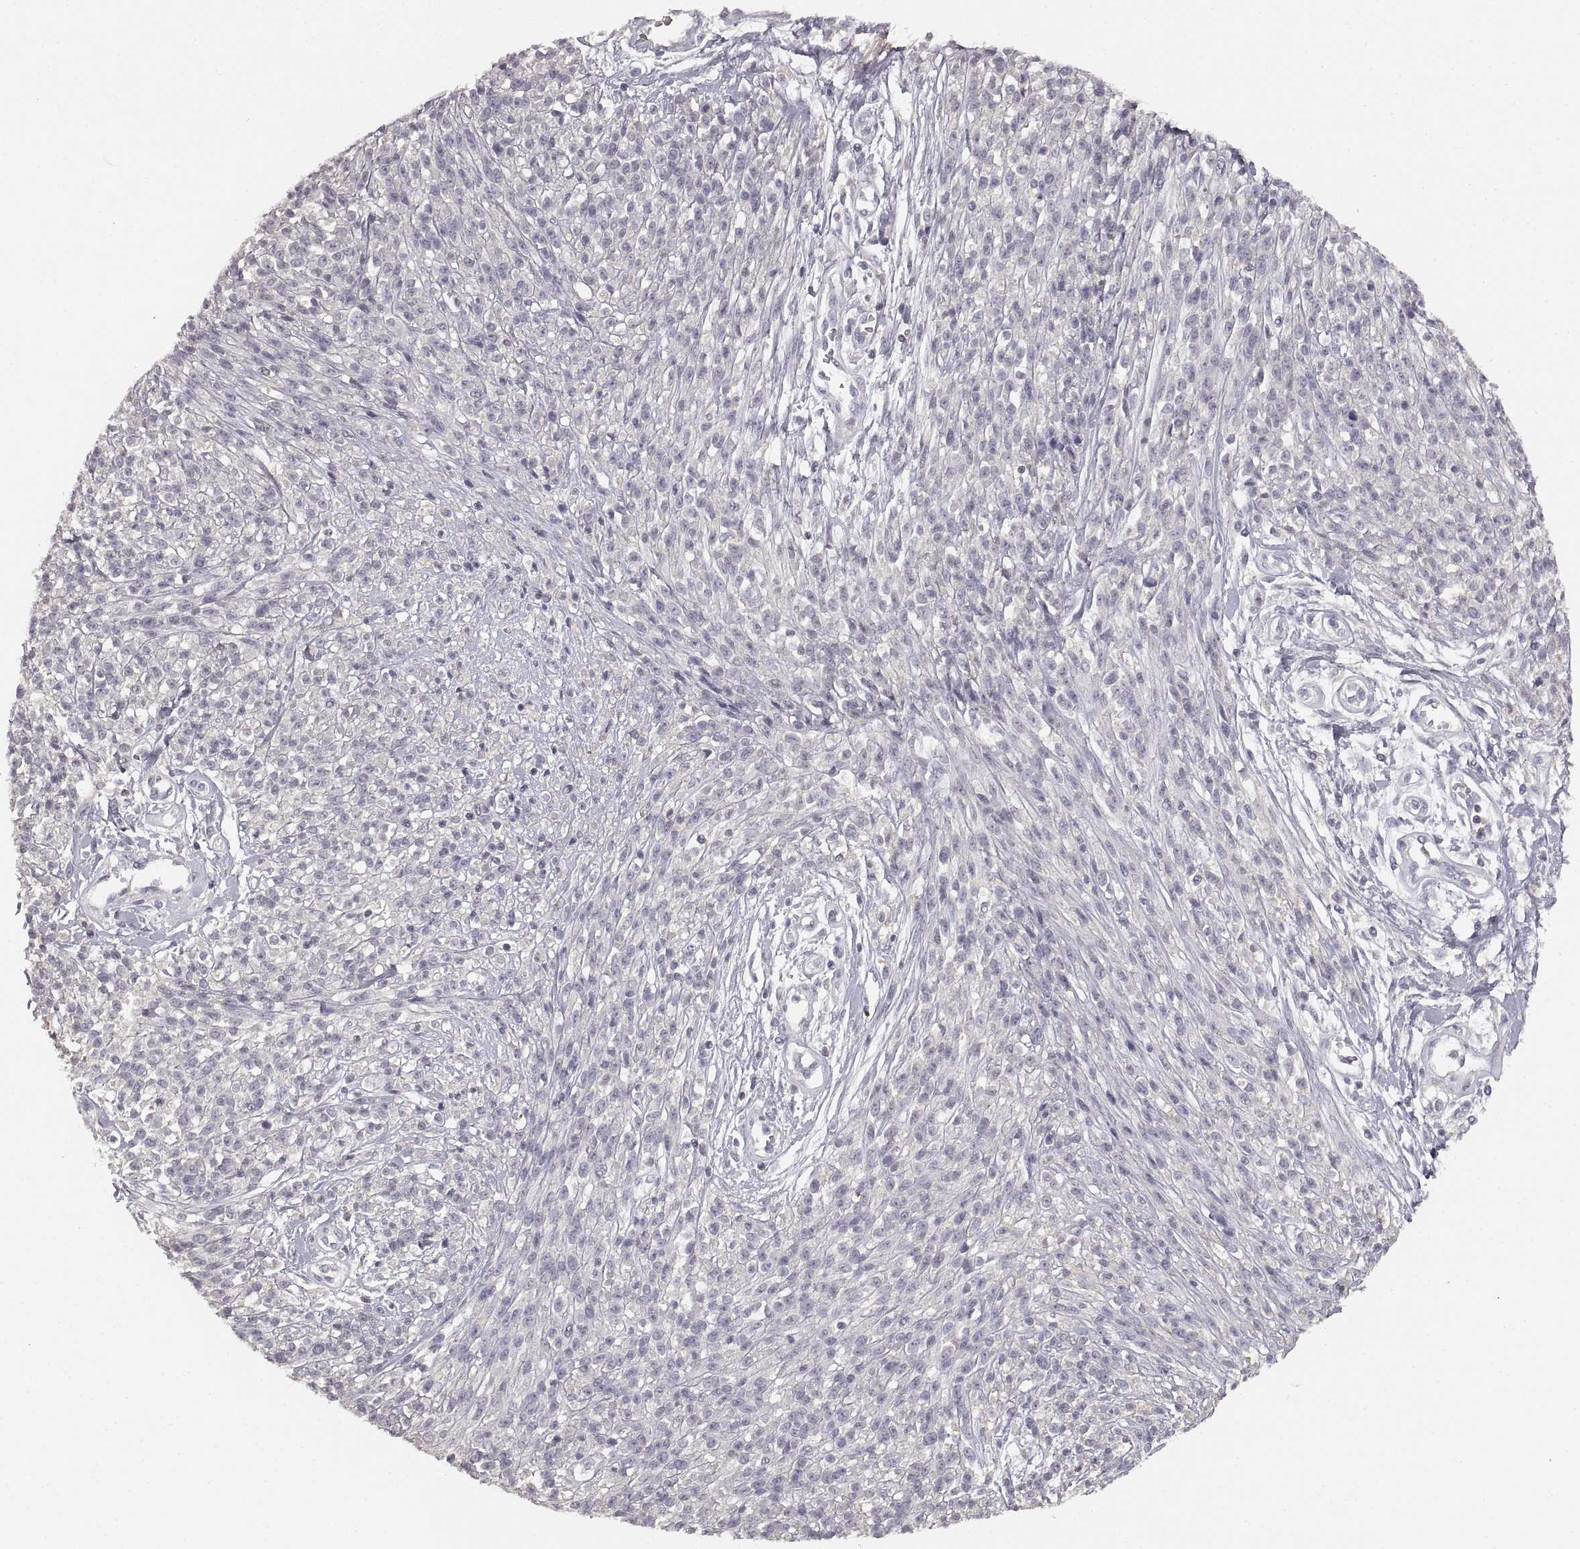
{"staining": {"intensity": "negative", "quantity": "none", "location": "none"}, "tissue": "melanoma", "cell_type": "Tumor cells", "image_type": "cancer", "snomed": [{"axis": "morphology", "description": "Malignant melanoma, NOS"}, {"axis": "topography", "description": "Skin"}, {"axis": "topography", "description": "Skin of trunk"}], "caption": "IHC micrograph of human melanoma stained for a protein (brown), which demonstrates no staining in tumor cells.", "gene": "RUNDC3A", "patient": {"sex": "male", "age": 74}}